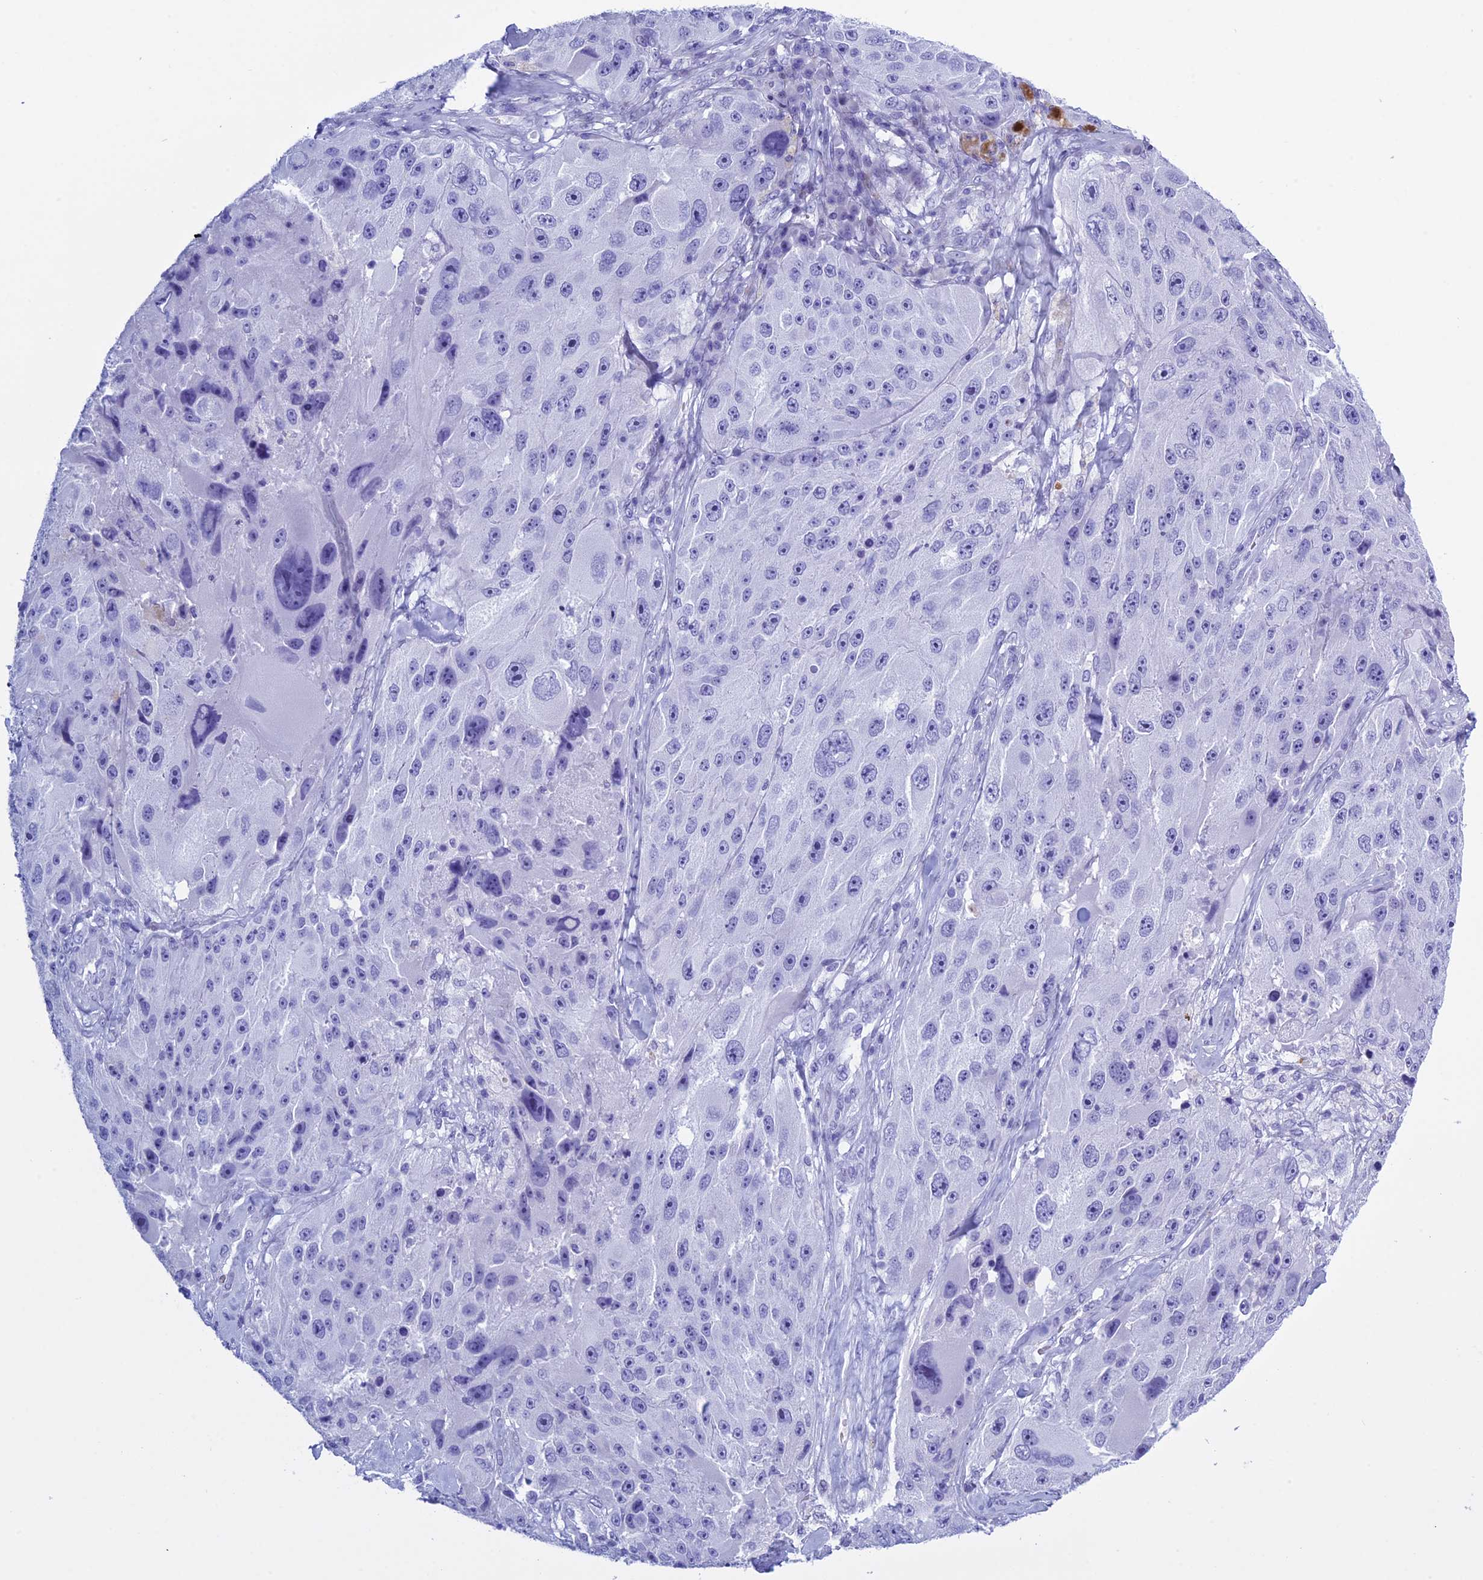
{"staining": {"intensity": "negative", "quantity": "none", "location": "none"}, "tissue": "melanoma", "cell_type": "Tumor cells", "image_type": "cancer", "snomed": [{"axis": "morphology", "description": "Malignant melanoma, Metastatic site"}, {"axis": "topography", "description": "Lymph node"}], "caption": "An immunohistochemistry photomicrograph of melanoma is shown. There is no staining in tumor cells of melanoma.", "gene": "KCTD21", "patient": {"sex": "male", "age": 62}}